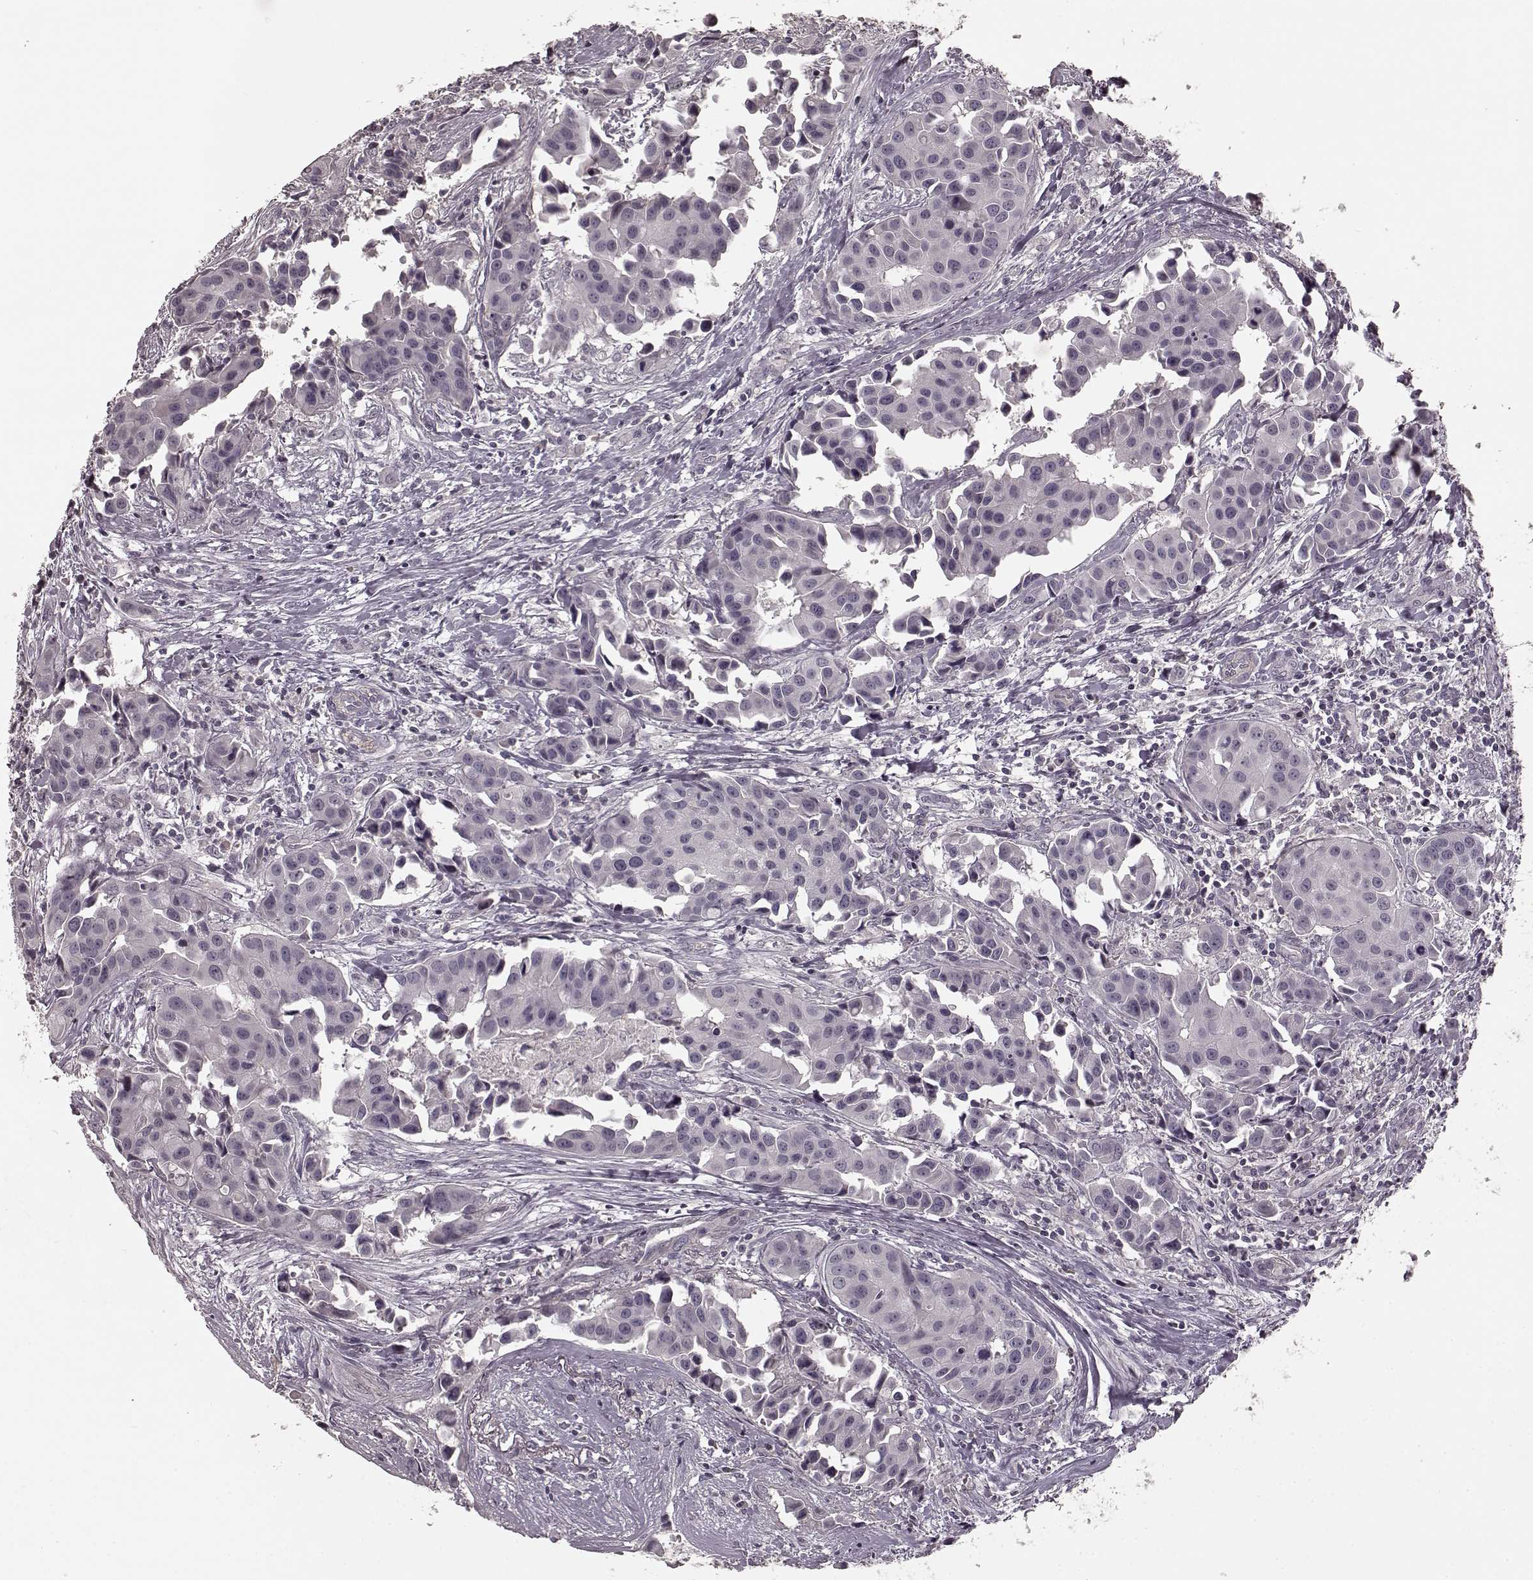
{"staining": {"intensity": "negative", "quantity": "none", "location": "none"}, "tissue": "head and neck cancer", "cell_type": "Tumor cells", "image_type": "cancer", "snomed": [{"axis": "morphology", "description": "Adenocarcinoma, NOS"}, {"axis": "topography", "description": "Head-Neck"}], "caption": "The photomicrograph displays no significant positivity in tumor cells of head and neck adenocarcinoma.", "gene": "PRKCE", "patient": {"sex": "male", "age": 76}}